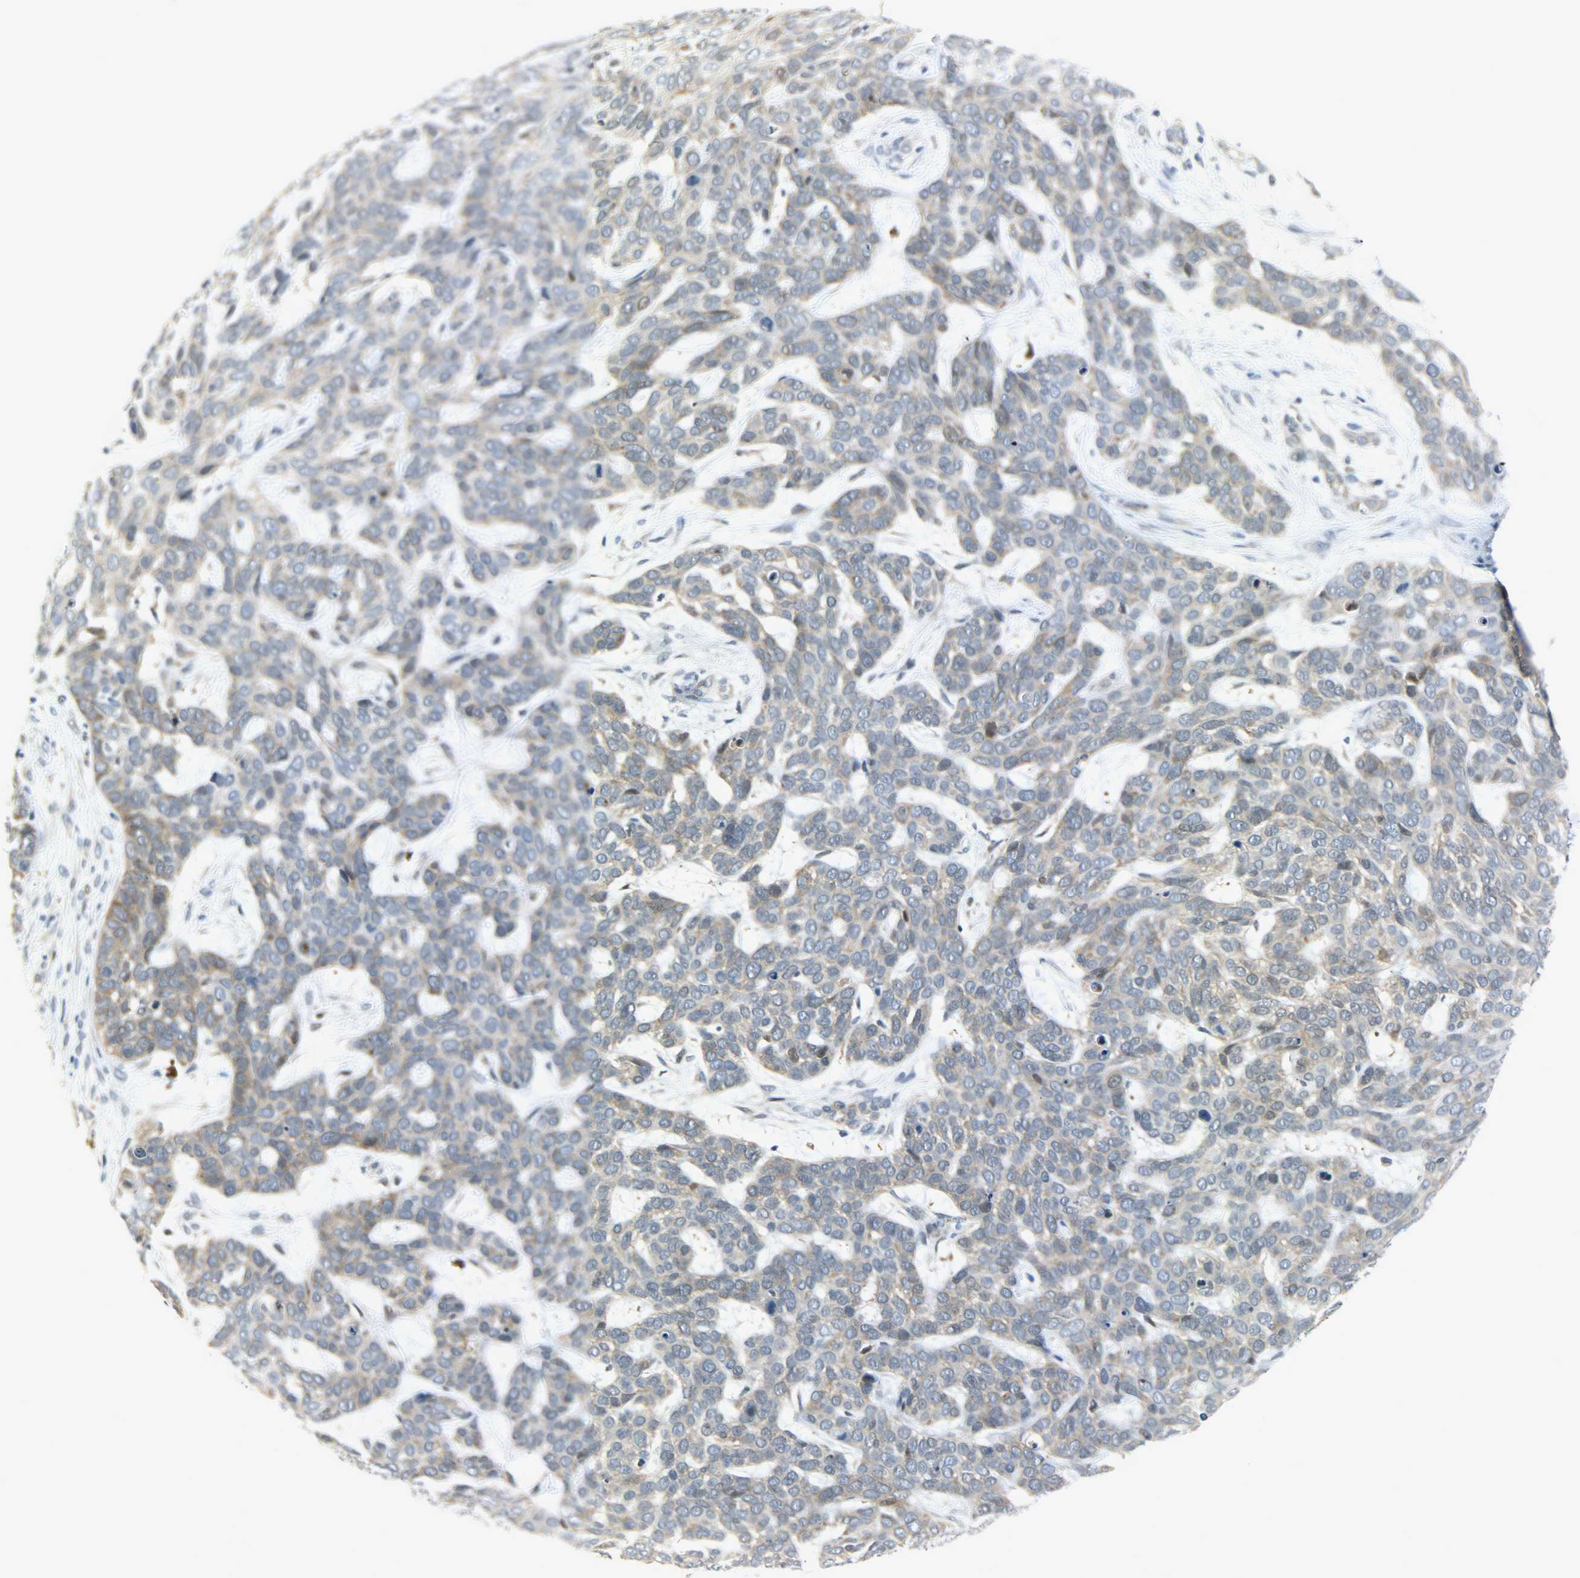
{"staining": {"intensity": "weak", "quantity": ">75%", "location": "cytoplasmic/membranous"}, "tissue": "skin cancer", "cell_type": "Tumor cells", "image_type": "cancer", "snomed": [{"axis": "morphology", "description": "Basal cell carcinoma"}, {"axis": "topography", "description": "Skin"}], "caption": "Skin cancer stained for a protein exhibits weak cytoplasmic/membranous positivity in tumor cells.", "gene": "EIF4EBP1", "patient": {"sex": "male", "age": 87}}